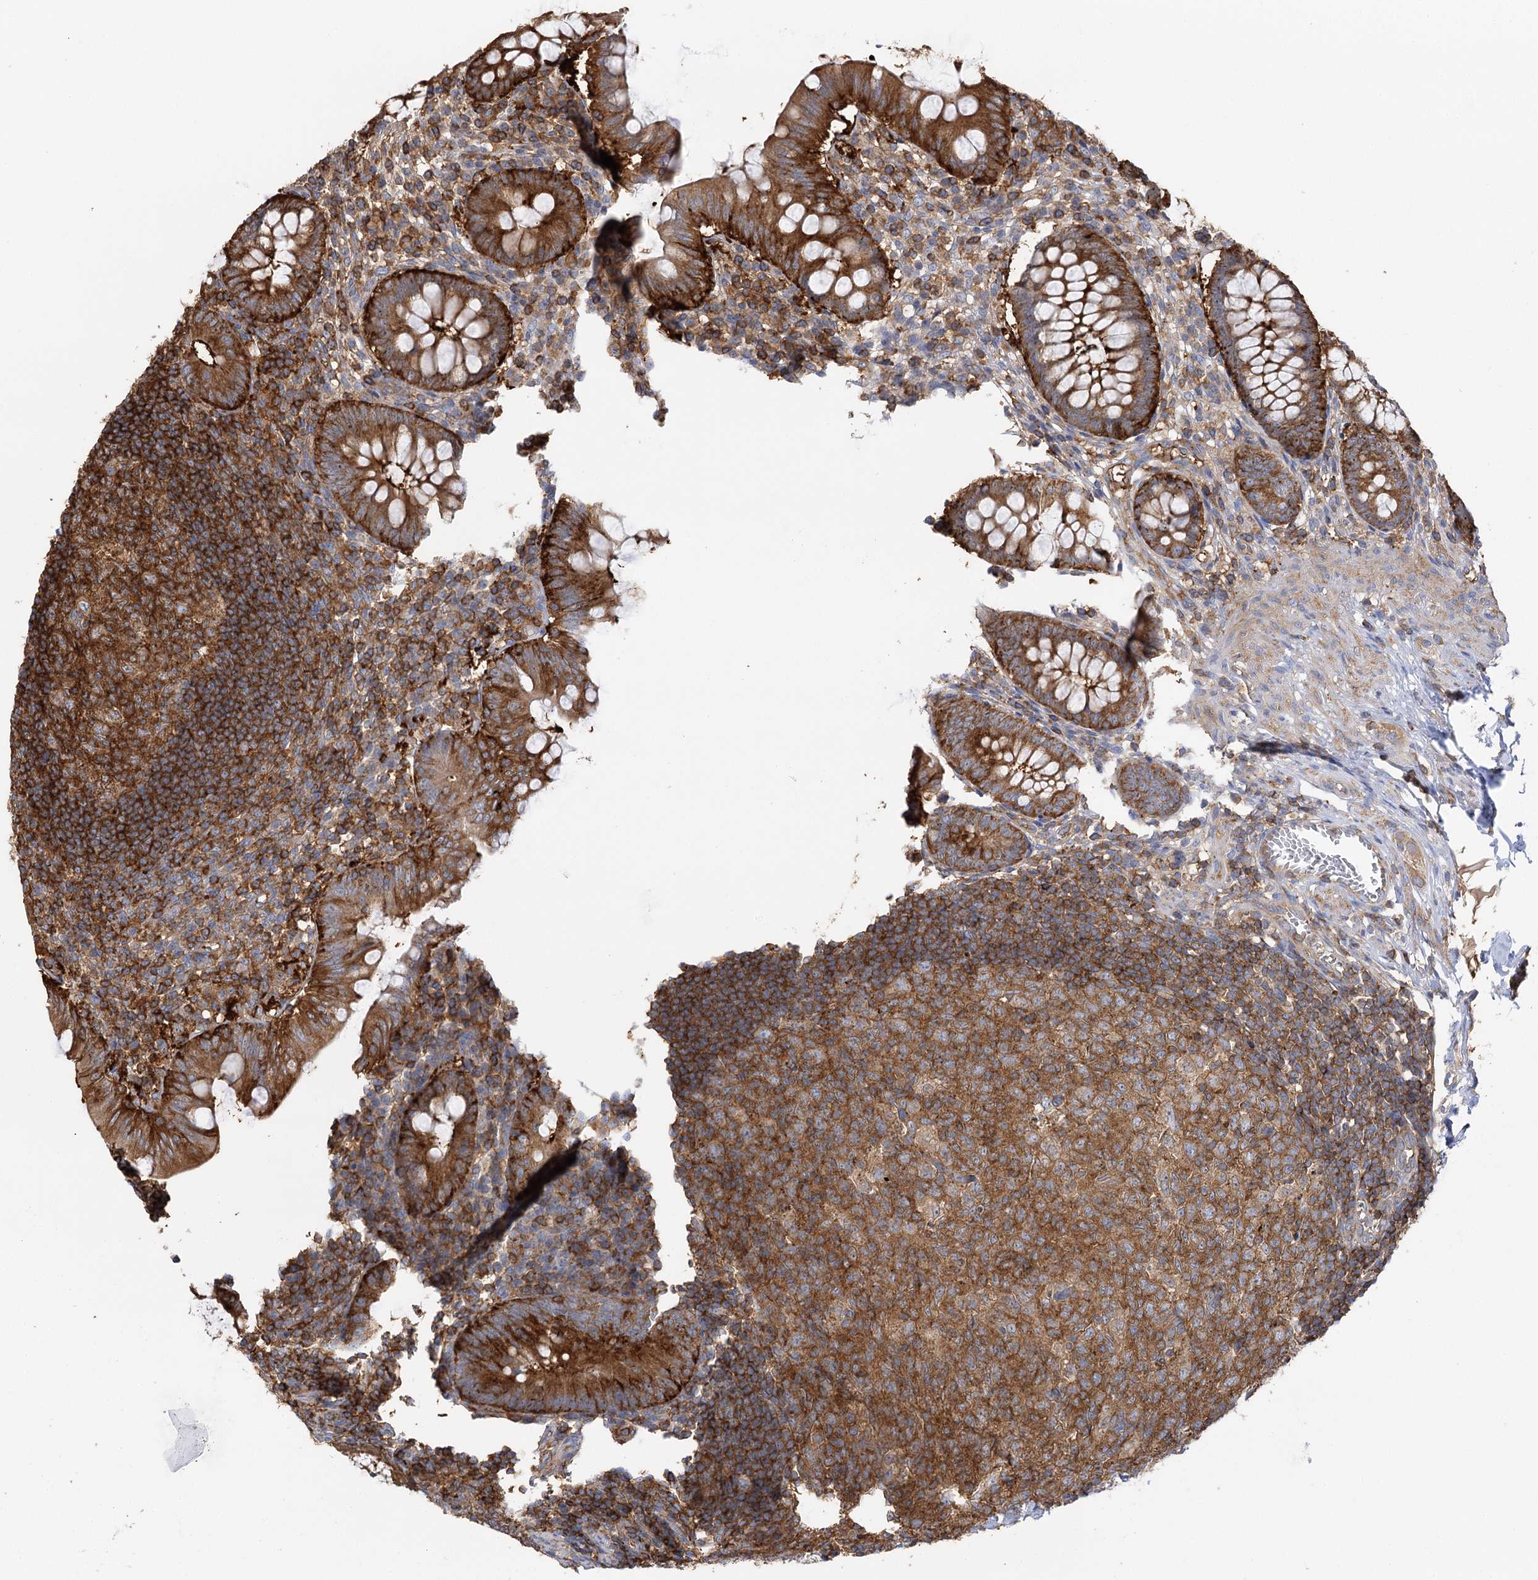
{"staining": {"intensity": "strong", "quantity": ">75%", "location": "cytoplasmic/membranous"}, "tissue": "appendix", "cell_type": "Glandular cells", "image_type": "normal", "snomed": [{"axis": "morphology", "description": "Normal tissue, NOS"}, {"axis": "topography", "description": "Appendix"}], "caption": "Strong cytoplasmic/membranous staining is seen in about >75% of glandular cells in benign appendix. (DAB (3,3'-diaminobenzidine) = brown stain, brightfield microscopy at high magnification).", "gene": "SEC24B", "patient": {"sex": "male", "age": 14}}